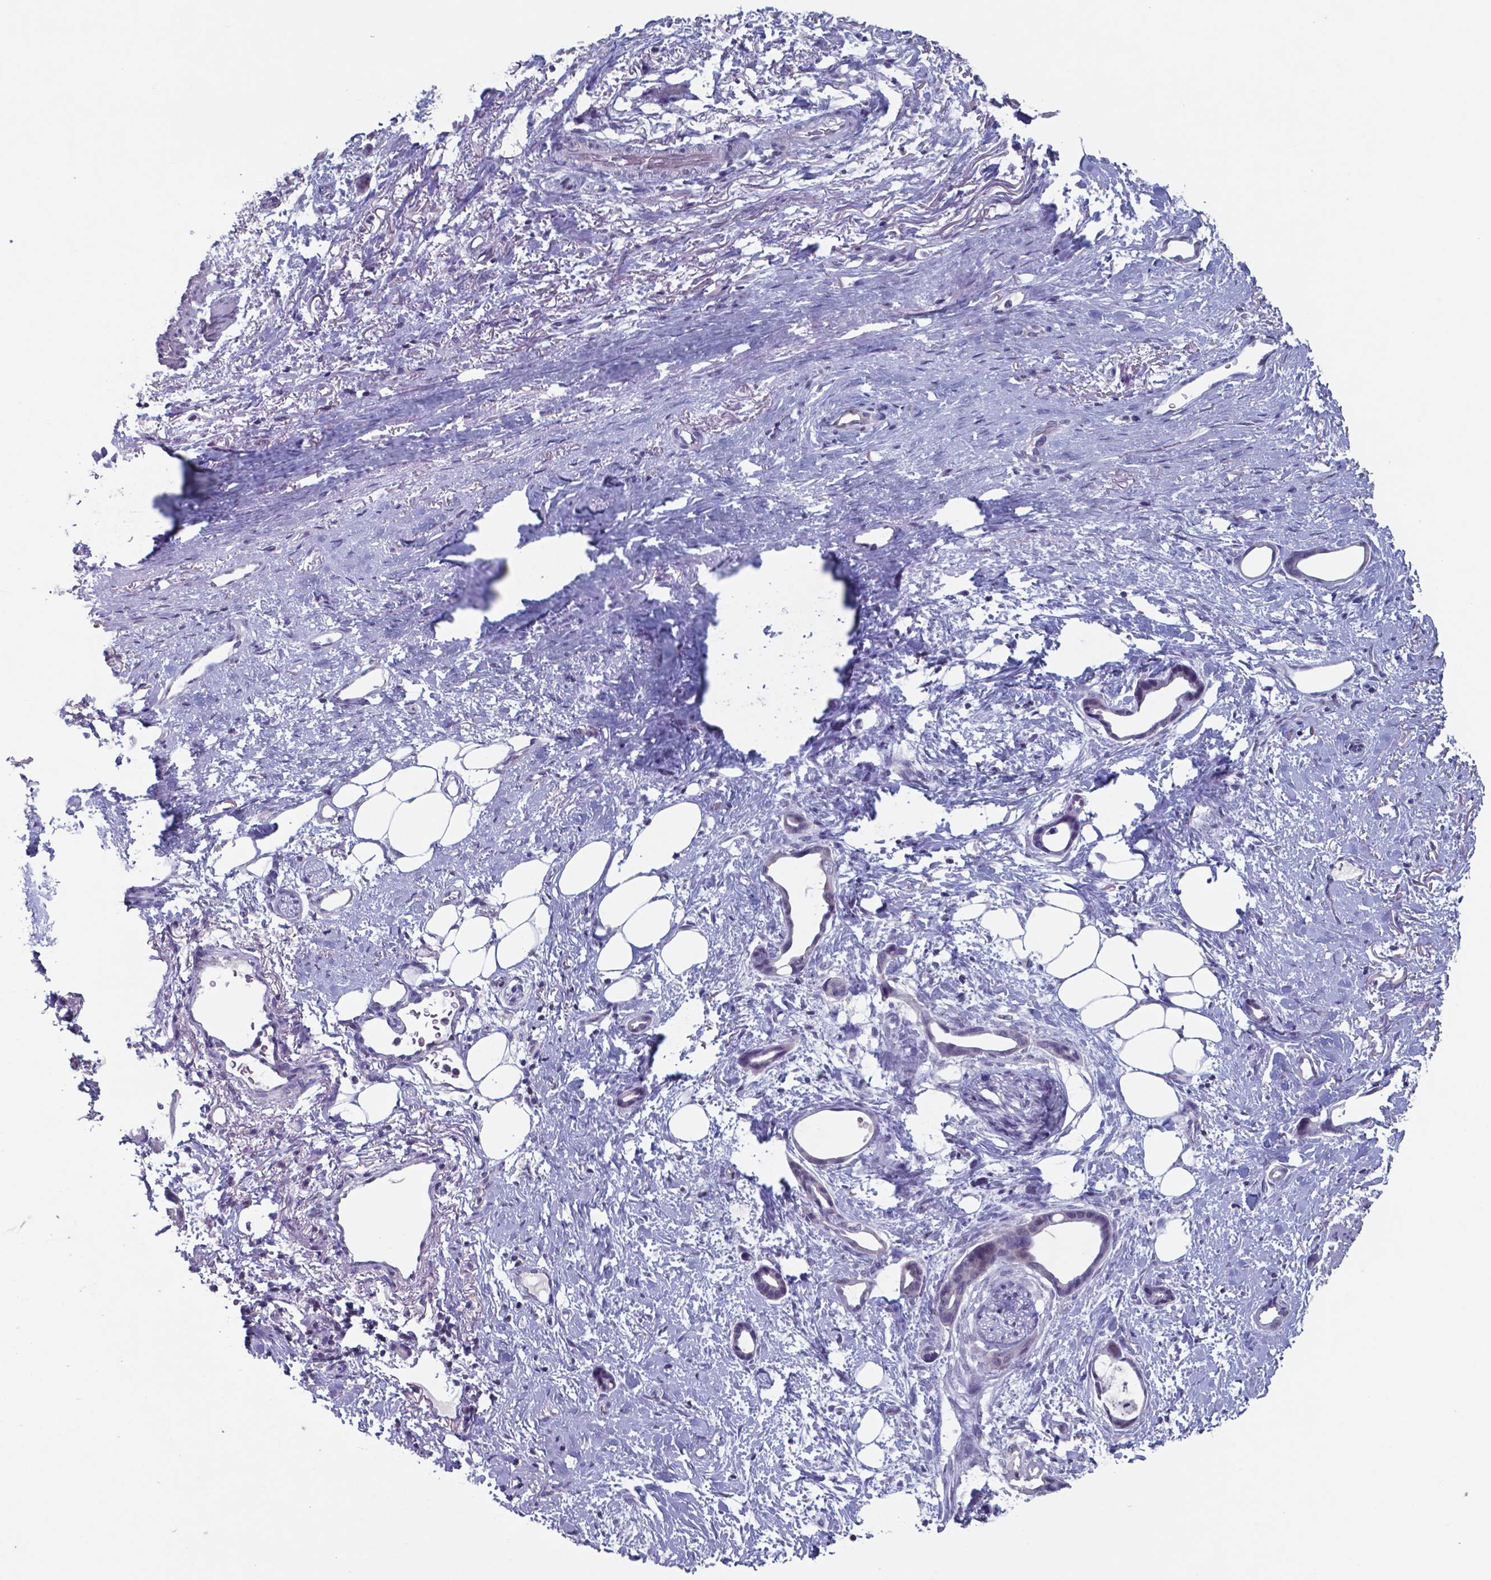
{"staining": {"intensity": "negative", "quantity": "none", "location": "none"}, "tissue": "stomach cancer", "cell_type": "Tumor cells", "image_type": "cancer", "snomed": [{"axis": "morphology", "description": "Adenocarcinoma, NOS"}, {"axis": "topography", "description": "Stomach, upper"}], "caption": "There is no significant staining in tumor cells of stomach cancer. Nuclei are stained in blue.", "gene": "TDP2", "patient": {"sex": "male", "age": 62}}